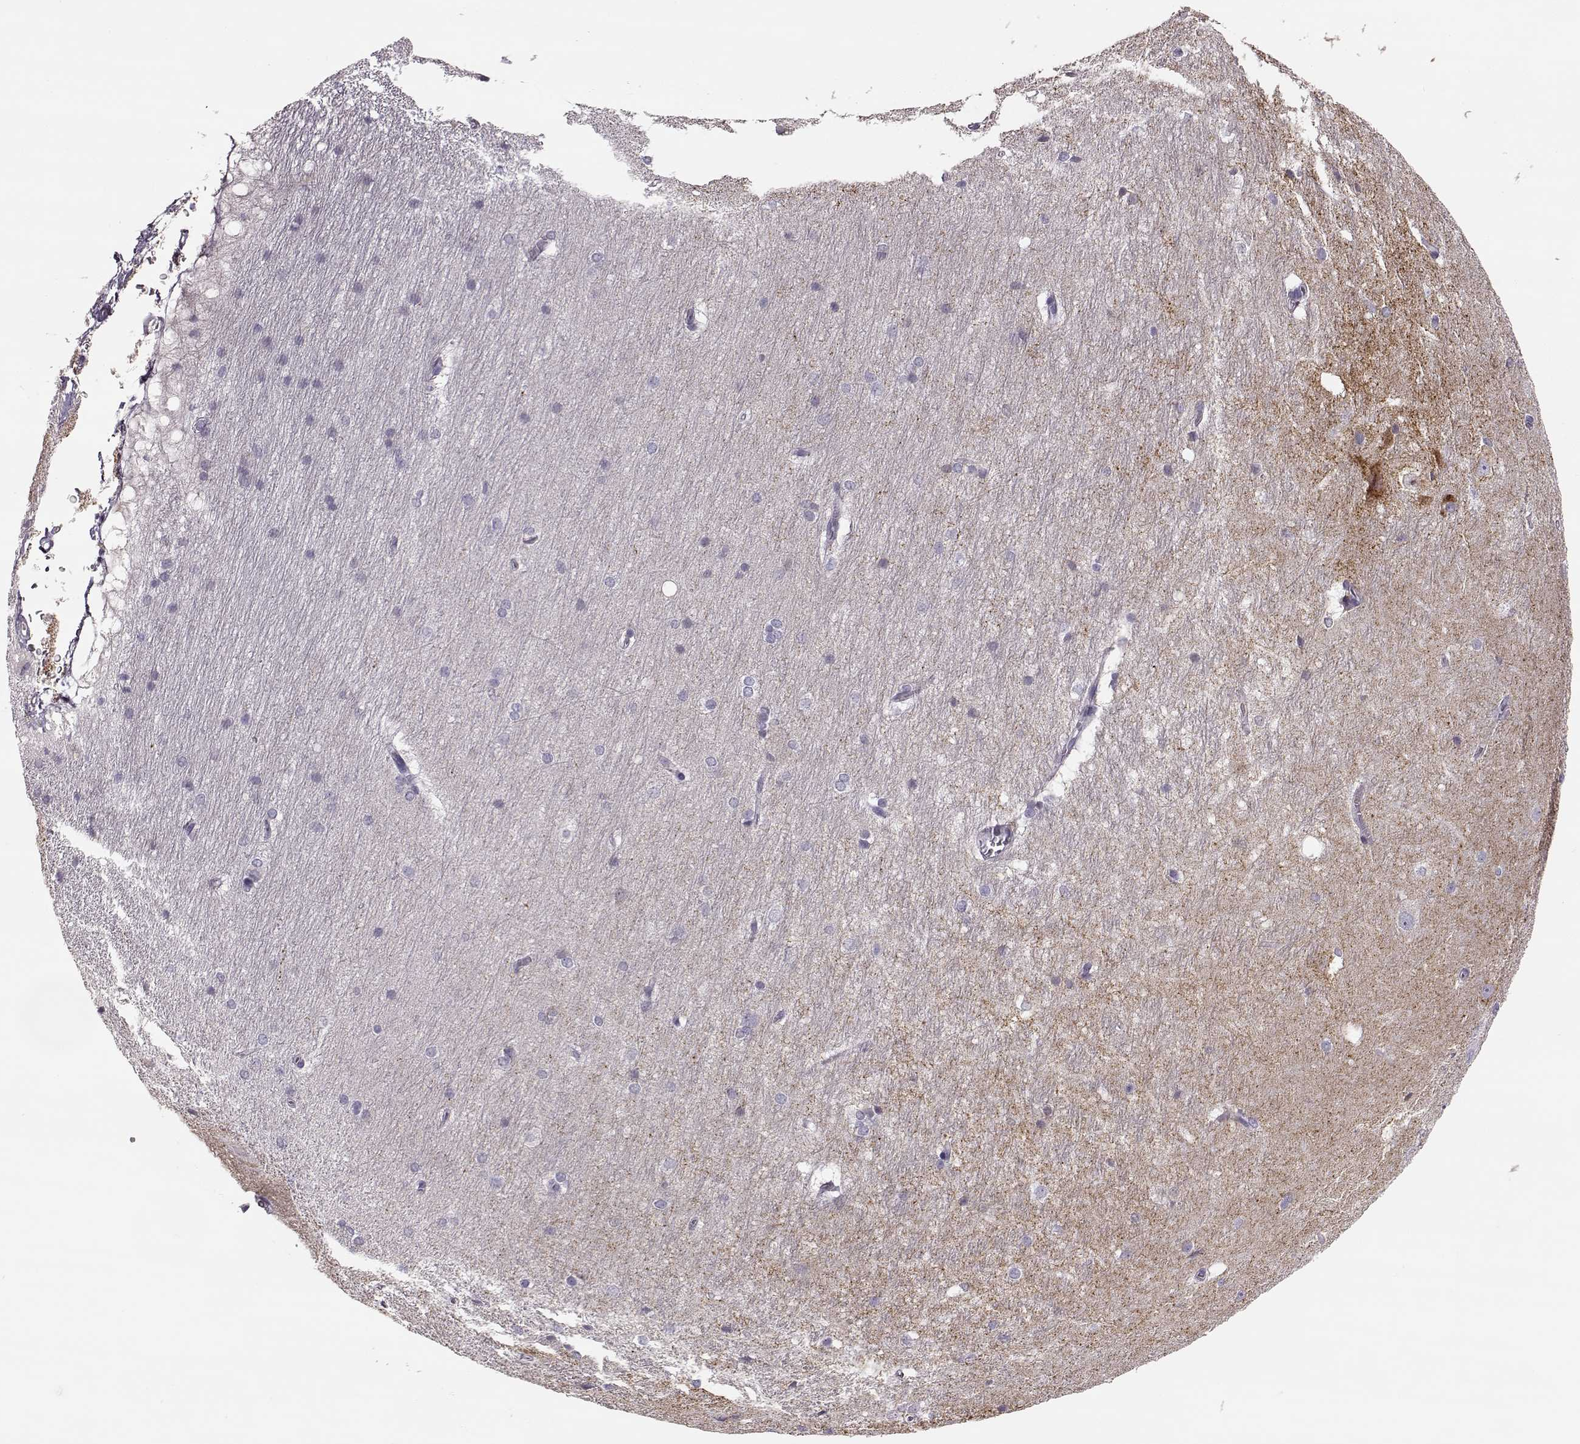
{"staining": {"intensity": "negative", "quantity": "none", "location": "none"}, "tissue": "hippocampus", "cell_type": "Glial cells", "image_type": "normal", "snomed": [{"axis": "morphology", "description": "Normal tissue, NOS"}, {"axis": "topography", "description": "Cerebral cortex"}, {"axis": "topography", "description": "Hippocampus"}], "caption": "A micrograph of hippocampus stained for a protein shows no brown staining in glial cells. (IHC, brightfield microscopy, high magnification).", "gene": "NPTXR", "patient": {"sex": "female", "age": 19}}